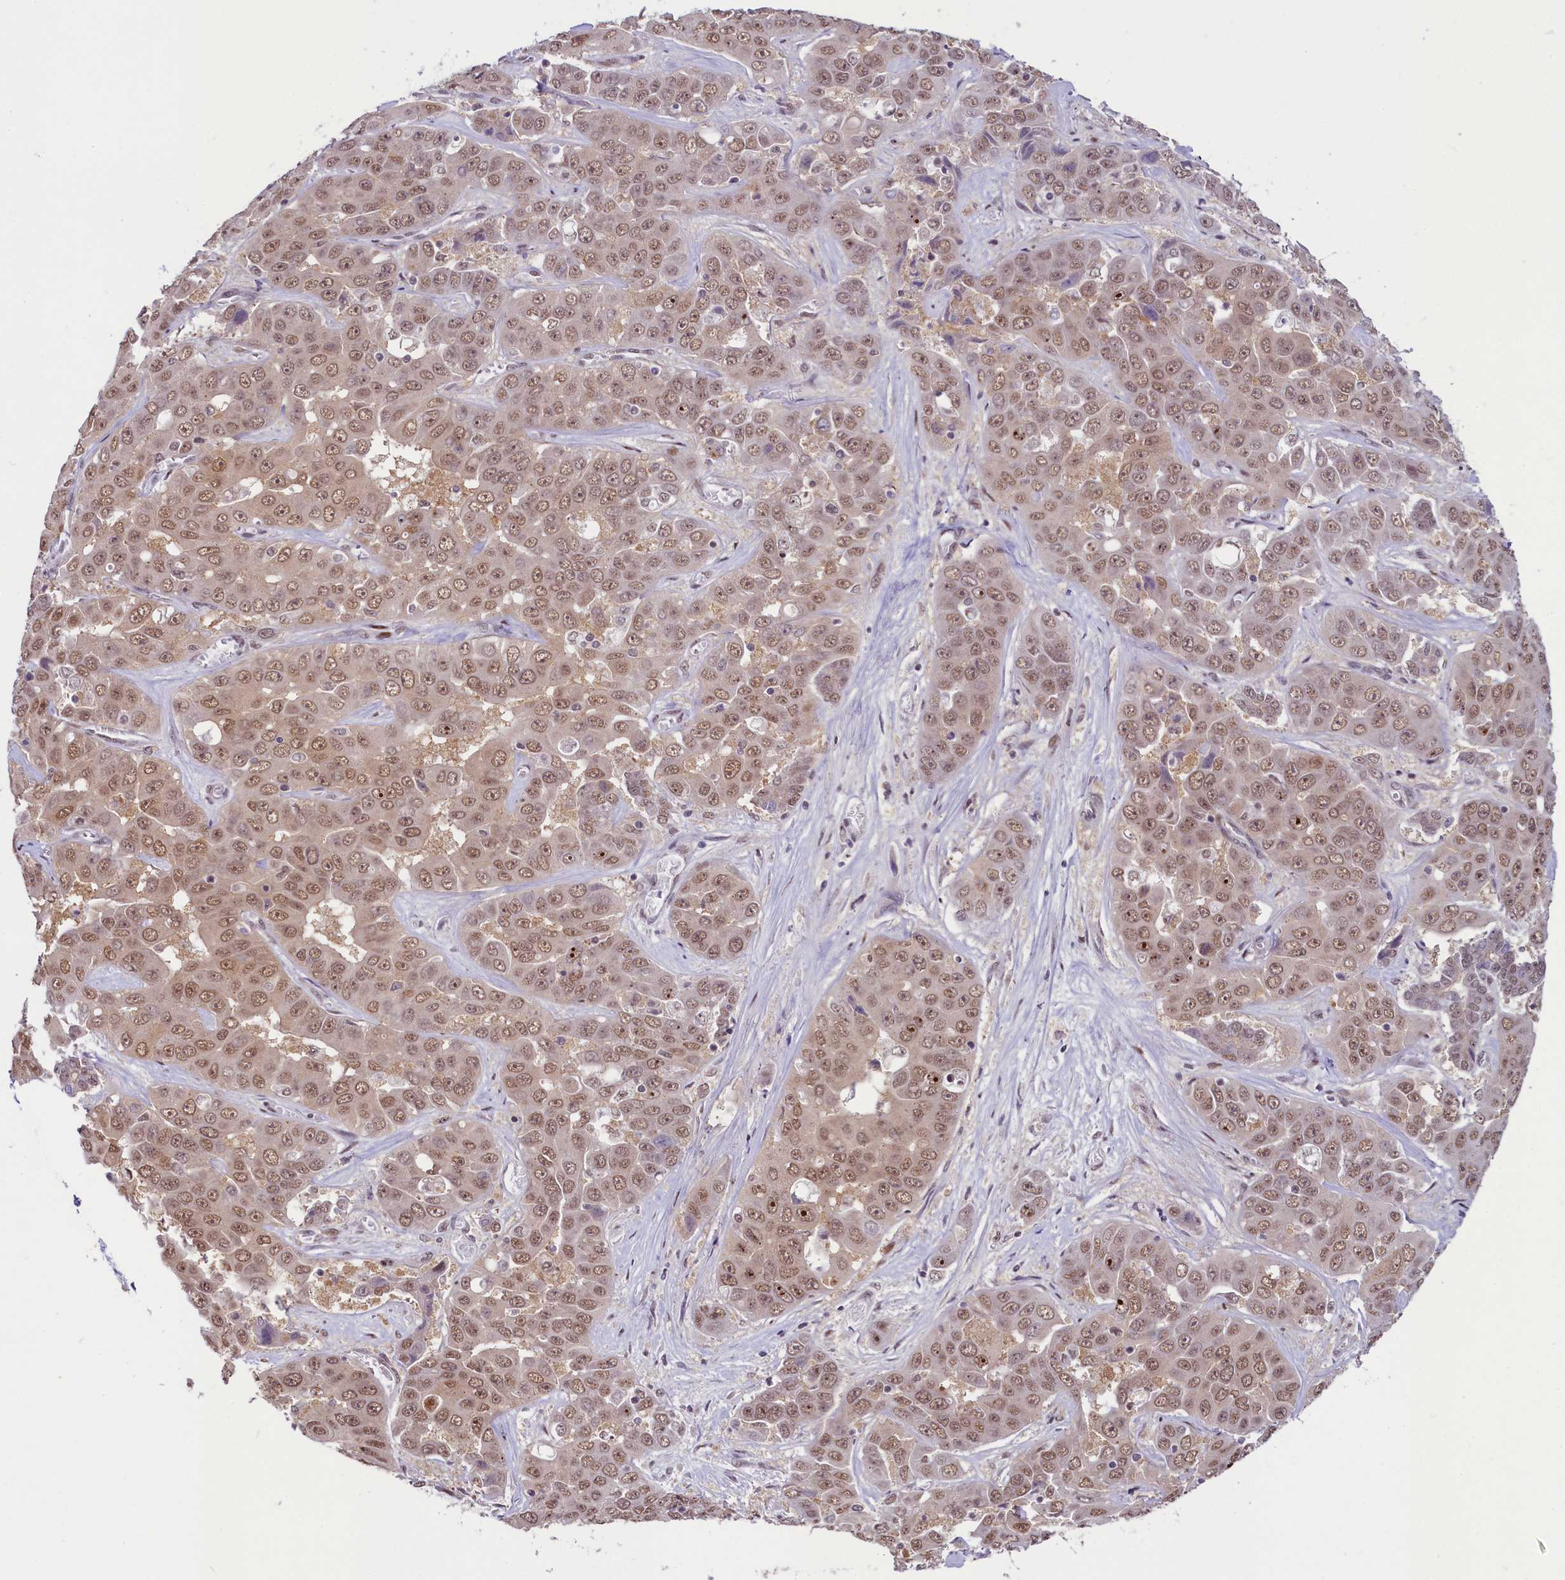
{"staining": {"intensity": "moderate", "quantity": ">75%", "location": "nuclear"}, "tissue": "liver cancer", "cell_type": "Tumor cells", "image_type": "cancer", "snomed": [{"axis": "morphology", "description": "Cholangiocarcinoma"}, {"axis": "topography", "description": "Liver"}], "caption": "A high-resolution image shows IHC staining of cholangiocarcinoma (liver), which exhibits moderate nuclear expression in approximately >75% of tumor cells.", "gene": "ANKS3", "patient": {"sex": "female", "age": 52}}